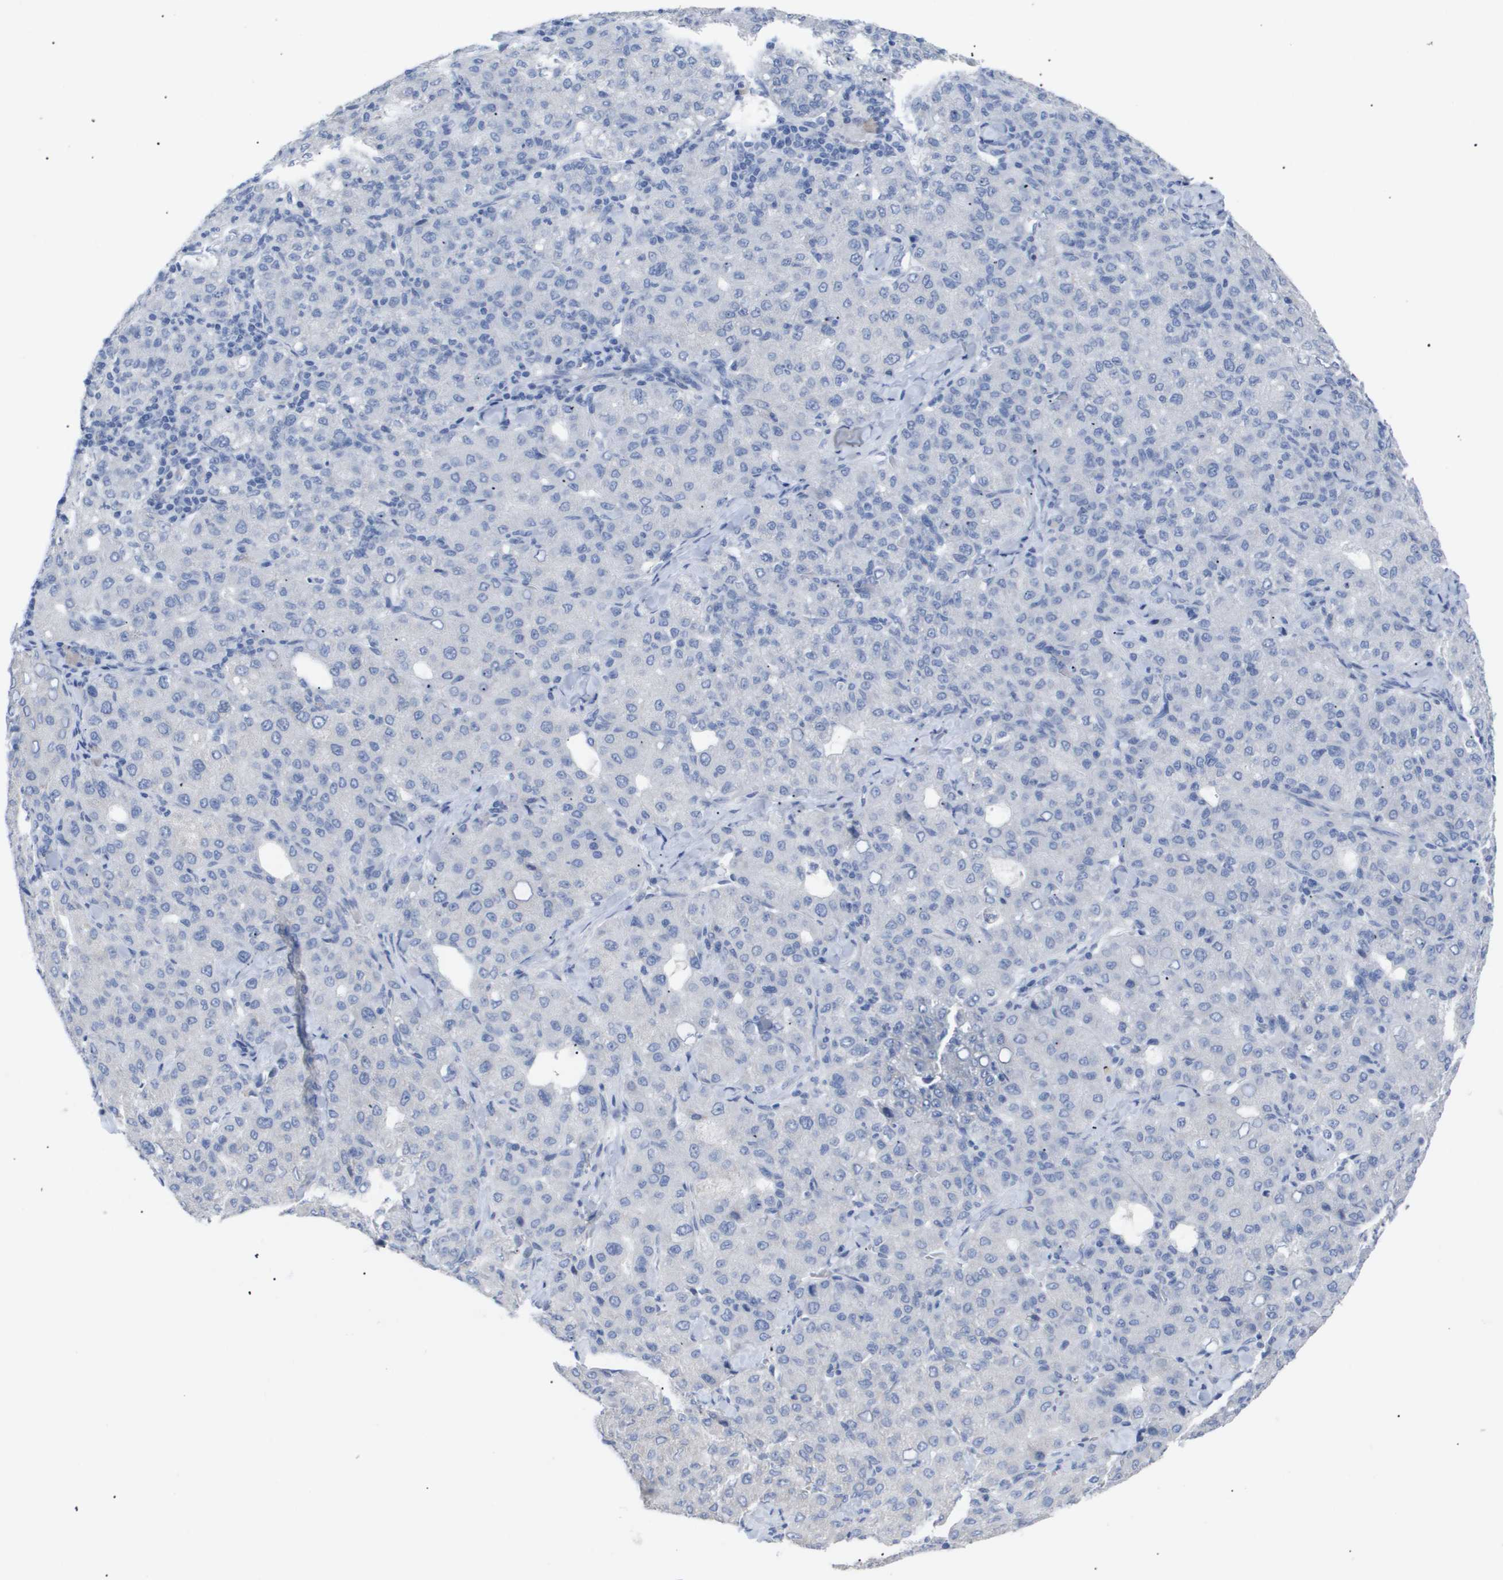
{"staining": {"intensity": "negative", "quantity": "none", "location": "none"}, "tissue": "liver cancer", "cell_type": "Tumor cells", "image_type": "cancer", "snomed": [{"axis": "morphology", "description": "Carcinoma, Hepatocellular, NOS"}, {"axis": "topography", "description": "Liver"}], "caption": "Immunohistochemistry (IHC) histopathology image of neoplastic tissue: liver cancer (hepatocellular carcinoma) stained with DAB (3,3'-diaminobenzidine) displays no significant protein staining in tumor cells. Nuclei are stained in blue.", "gene": "CAV3", "patient": {"sex": "male", "age": 65}}